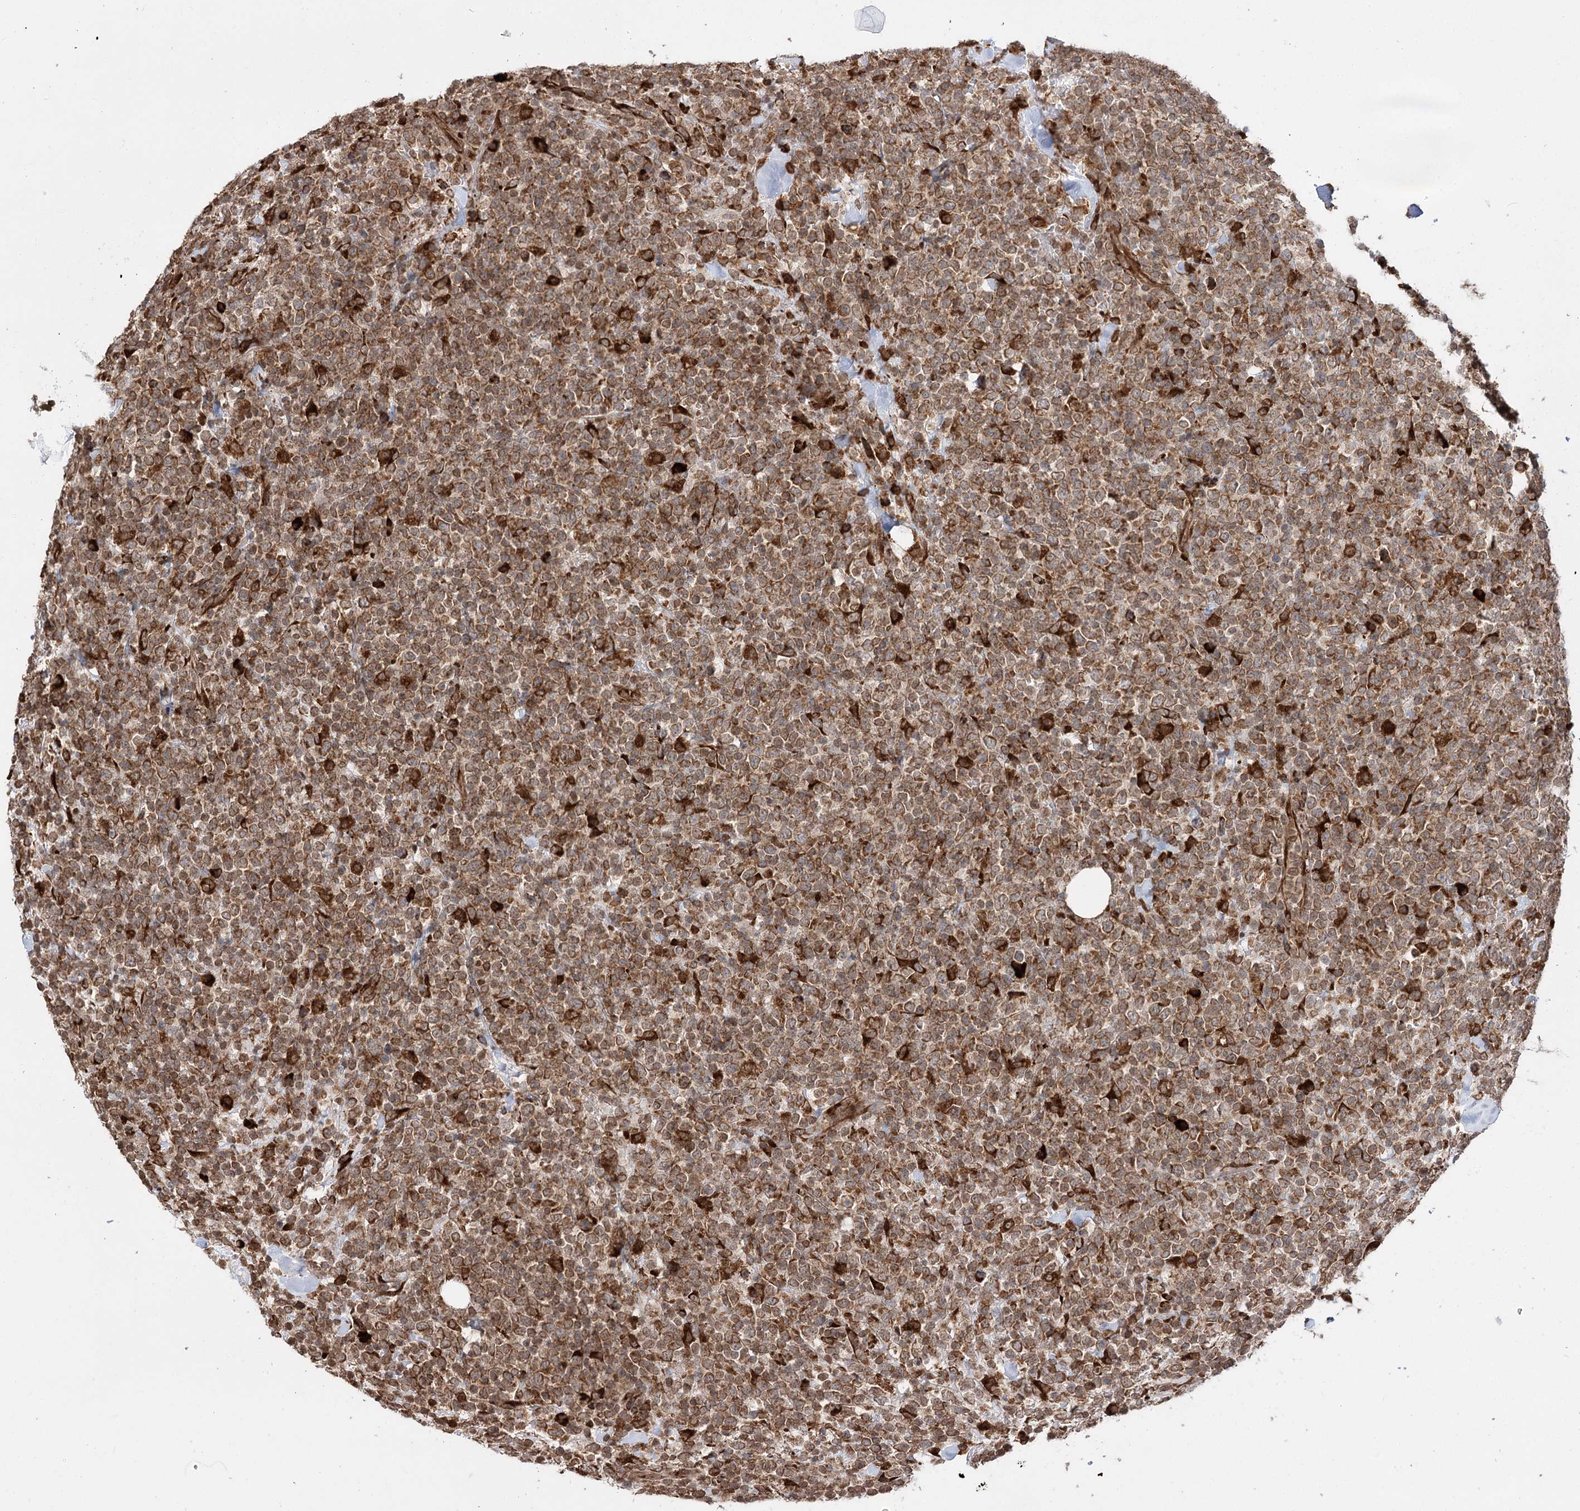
{"staining": {"intensity": "moderate", "quantity": ">75%", "location": "cytoplasmic/membranous"}, "tissue": "lymphoma", "cell_type": "Tumor cells", "image_type": "cancer", "snomed": [{"axis": "morphology", "description": "Malignant lymphoma, non-Hodgkin's type, High grade"}, {"axis": "topography", "description": "Colon"}], "caption": "IHC image of neoplastic tissue: high-grade malignant lymphoma, non-Hodgkin's type stained using IHC shows medium levels of moderate protein expression localized specifically in the cytoplasmic/membranous of tumor cells, appearing as a cytoplasmic/membranous brown color.", "gene": "DNAJB14", "patient": {"sex": "female", "age": 53}}